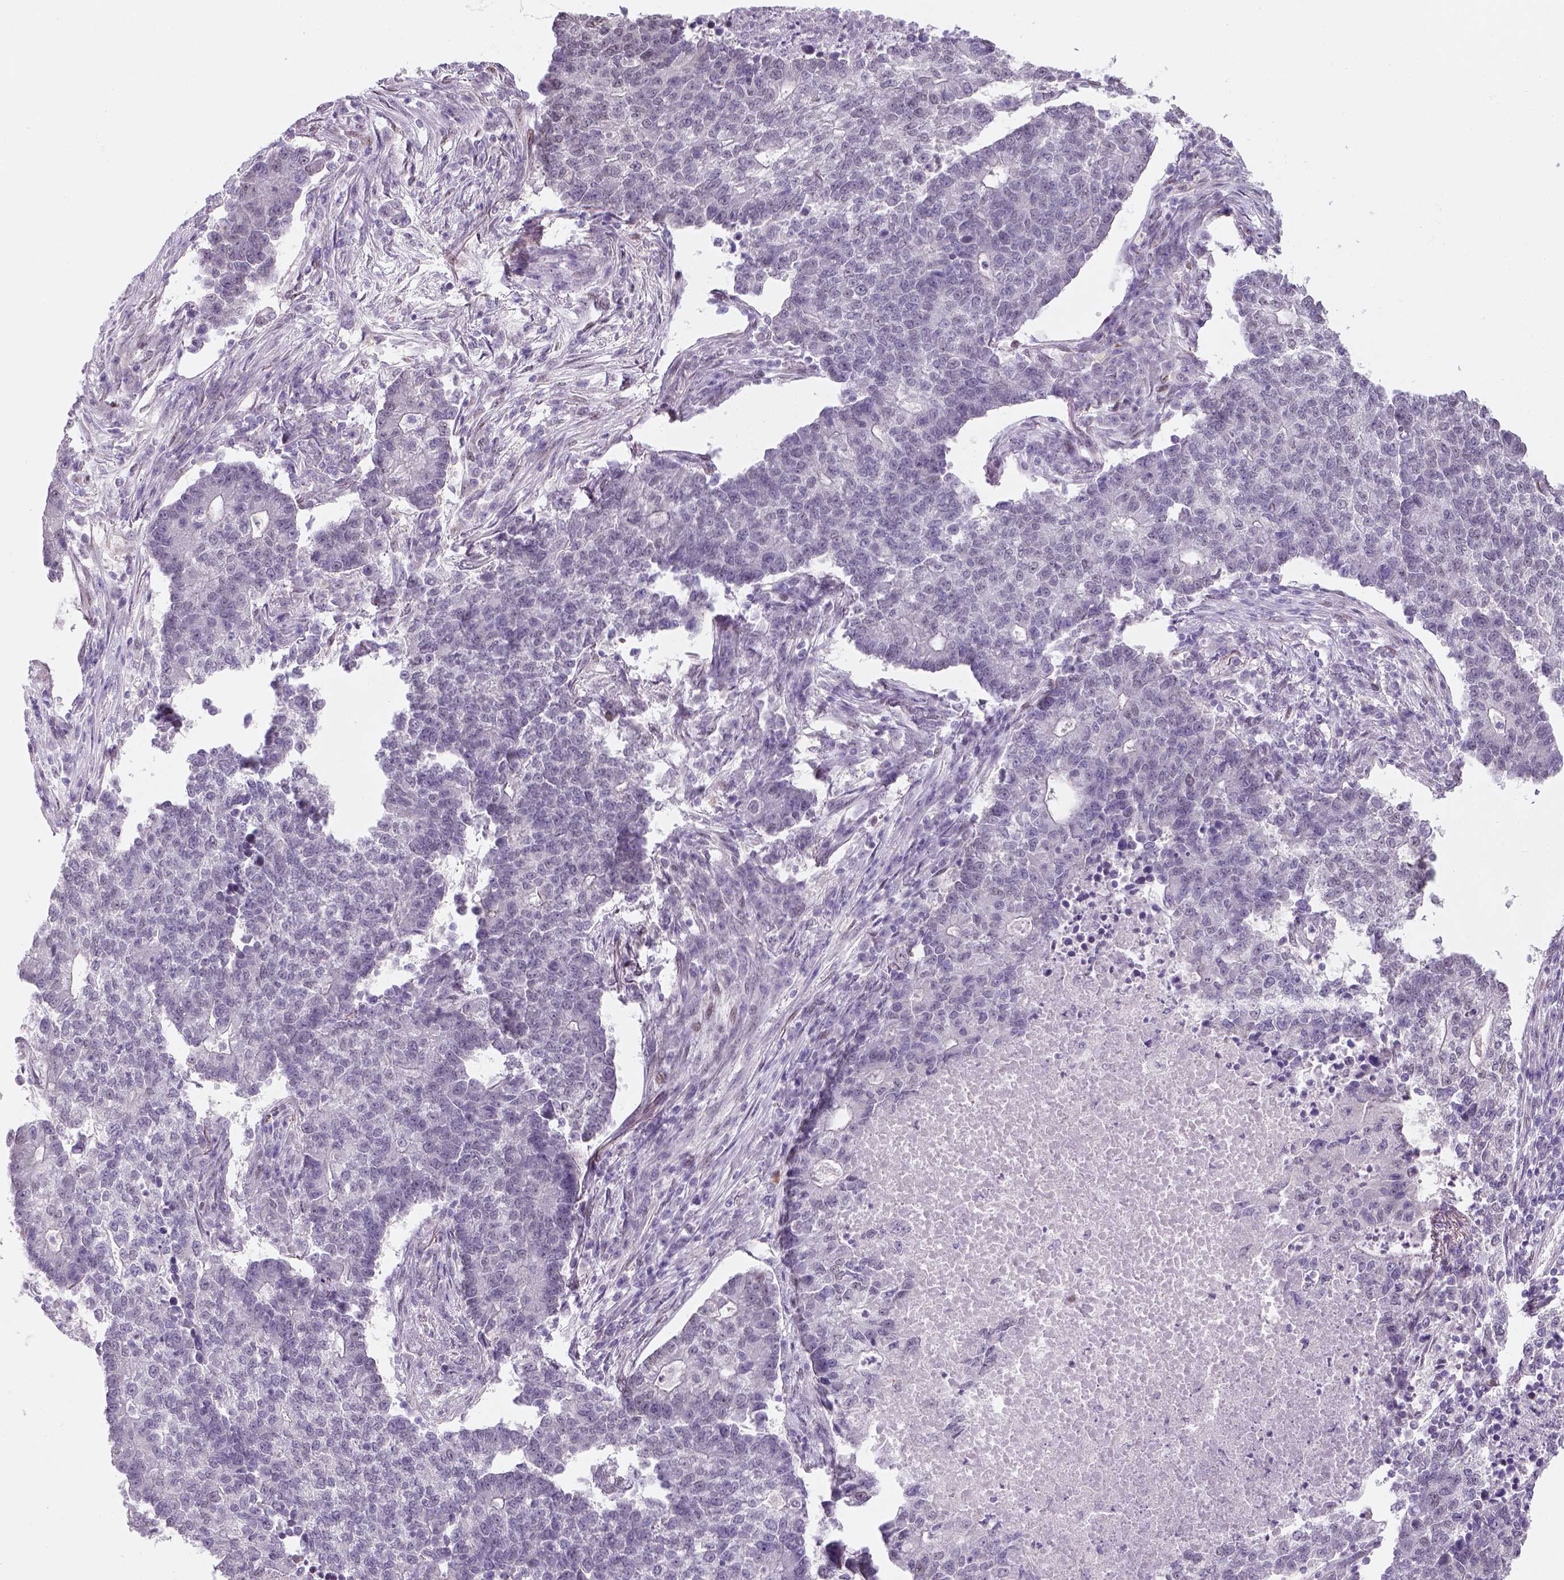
{"staining": {"intensity": "negative", "quantity": "none", "location": "none"}, "tissue": "lung cancer", "cell_type": "Tumor cells", "image_type": "cancer", "snomed": [{"axis": "morphology", "description": "Adenocarcinoma, NOS"}, {"axis": "topography", "description": "Lung"}], "caption": "High power microscopy photomicrograph of an immunohistochemistry (IHC) photomicrograph of adenocarcinoma (lung), revealing no significant staining in tumor cells.", "gene": "C1orf112", "patient": {"sex": "male", "age": 57}}